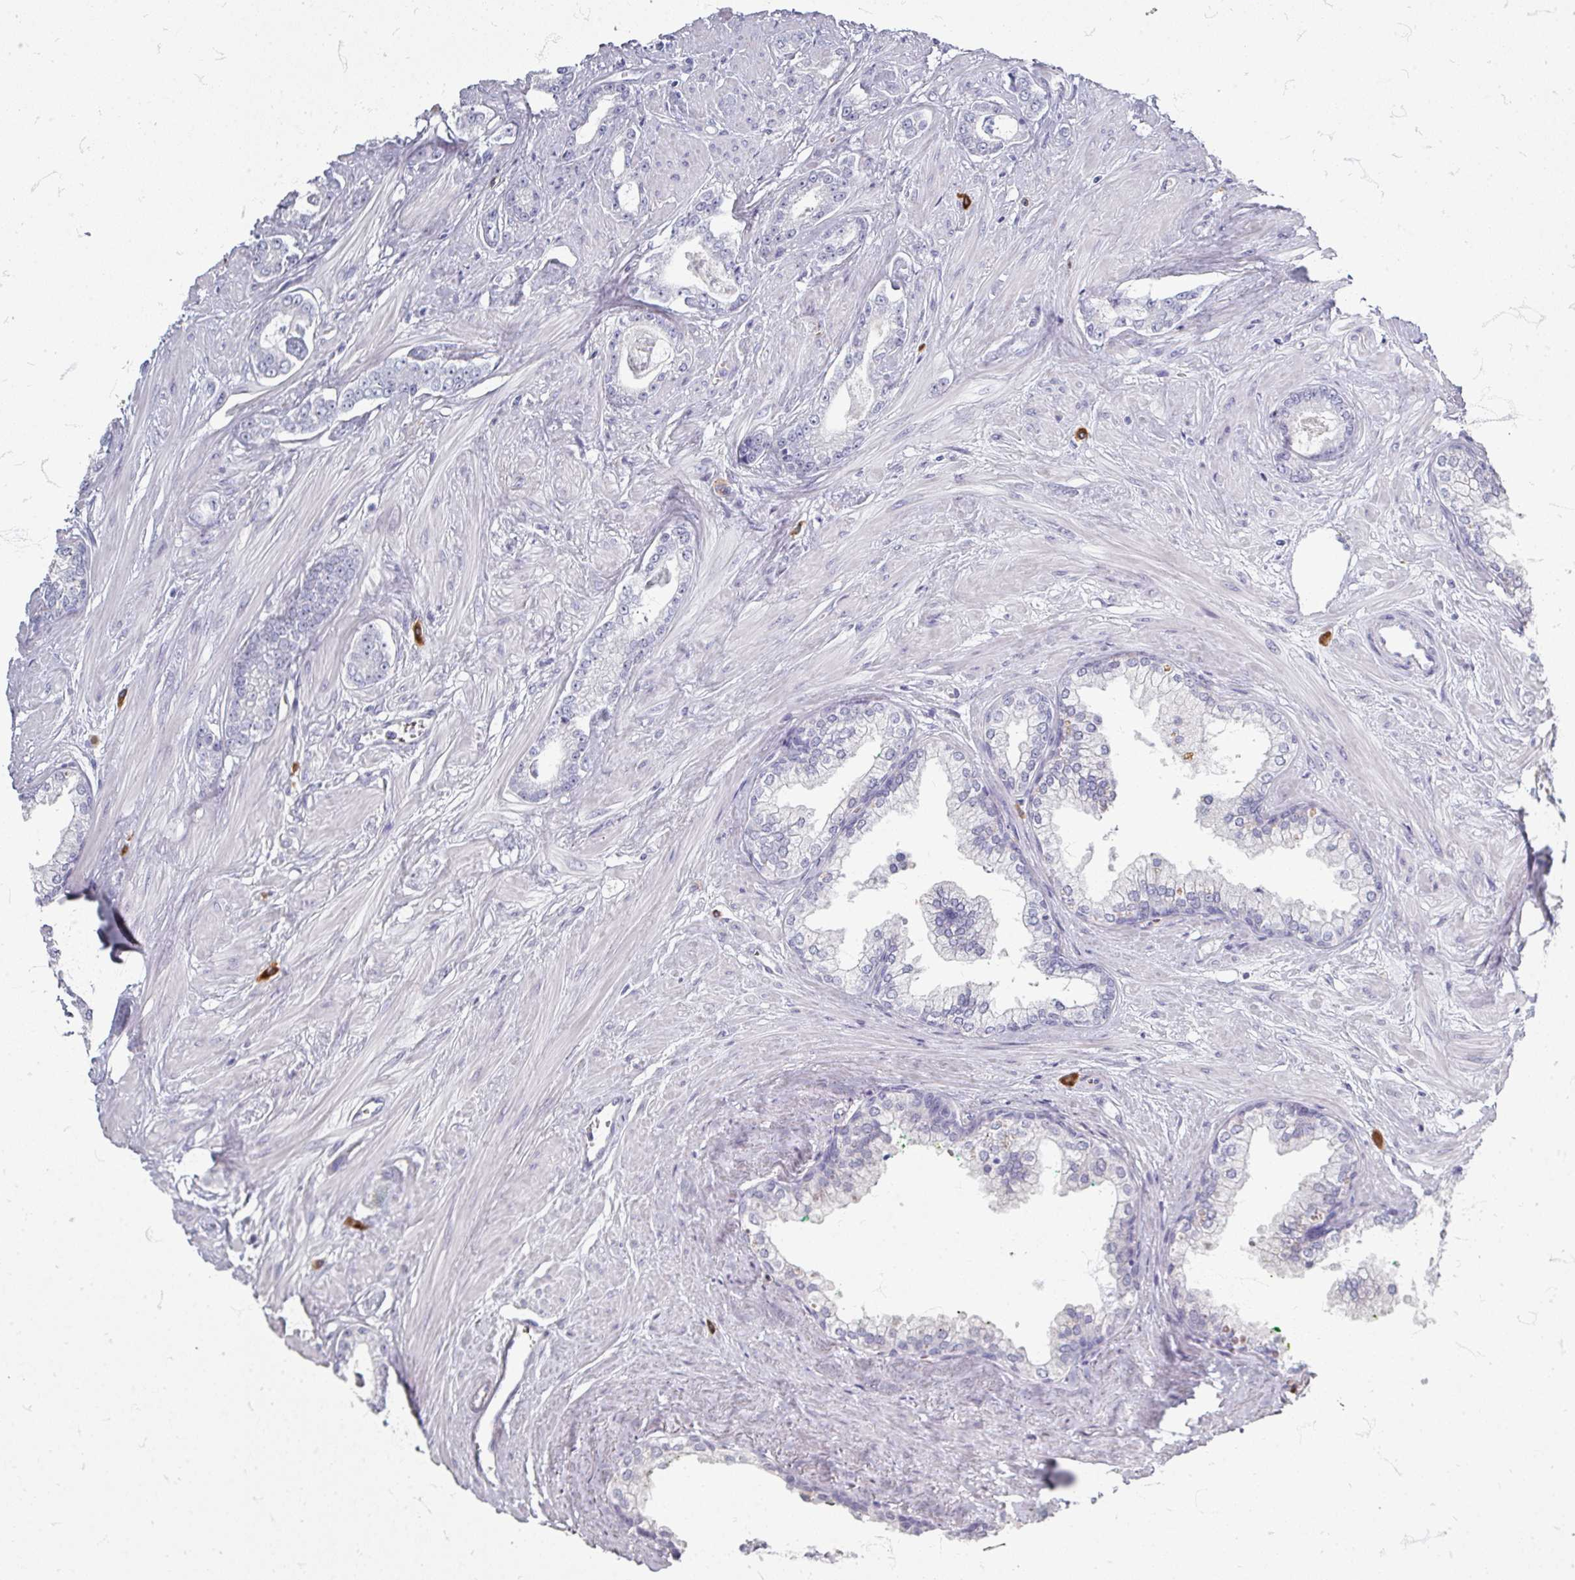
{"staining": {"intensity": "negative", "quantity": "none", "location": "none"}, "tissue": "prostate cancer", "cell_type": "Tumor cells", "image_type": "cancer", "snomed": [{"axis": "morphology", "description": "Adenocarcinoma, Low grade"}, {"axis": "topography", "description": "Prostate"}], "caption": "There is no significant expression in tumor cells of prostate cancer. The staining was performed using DAB to visualize the protein expression in brown, while the nuclei were stained in blue with hematoxylin (Magnification: 20x).", "gene": "ZNF878", "patient": {"sex": "male", "age": 60}}